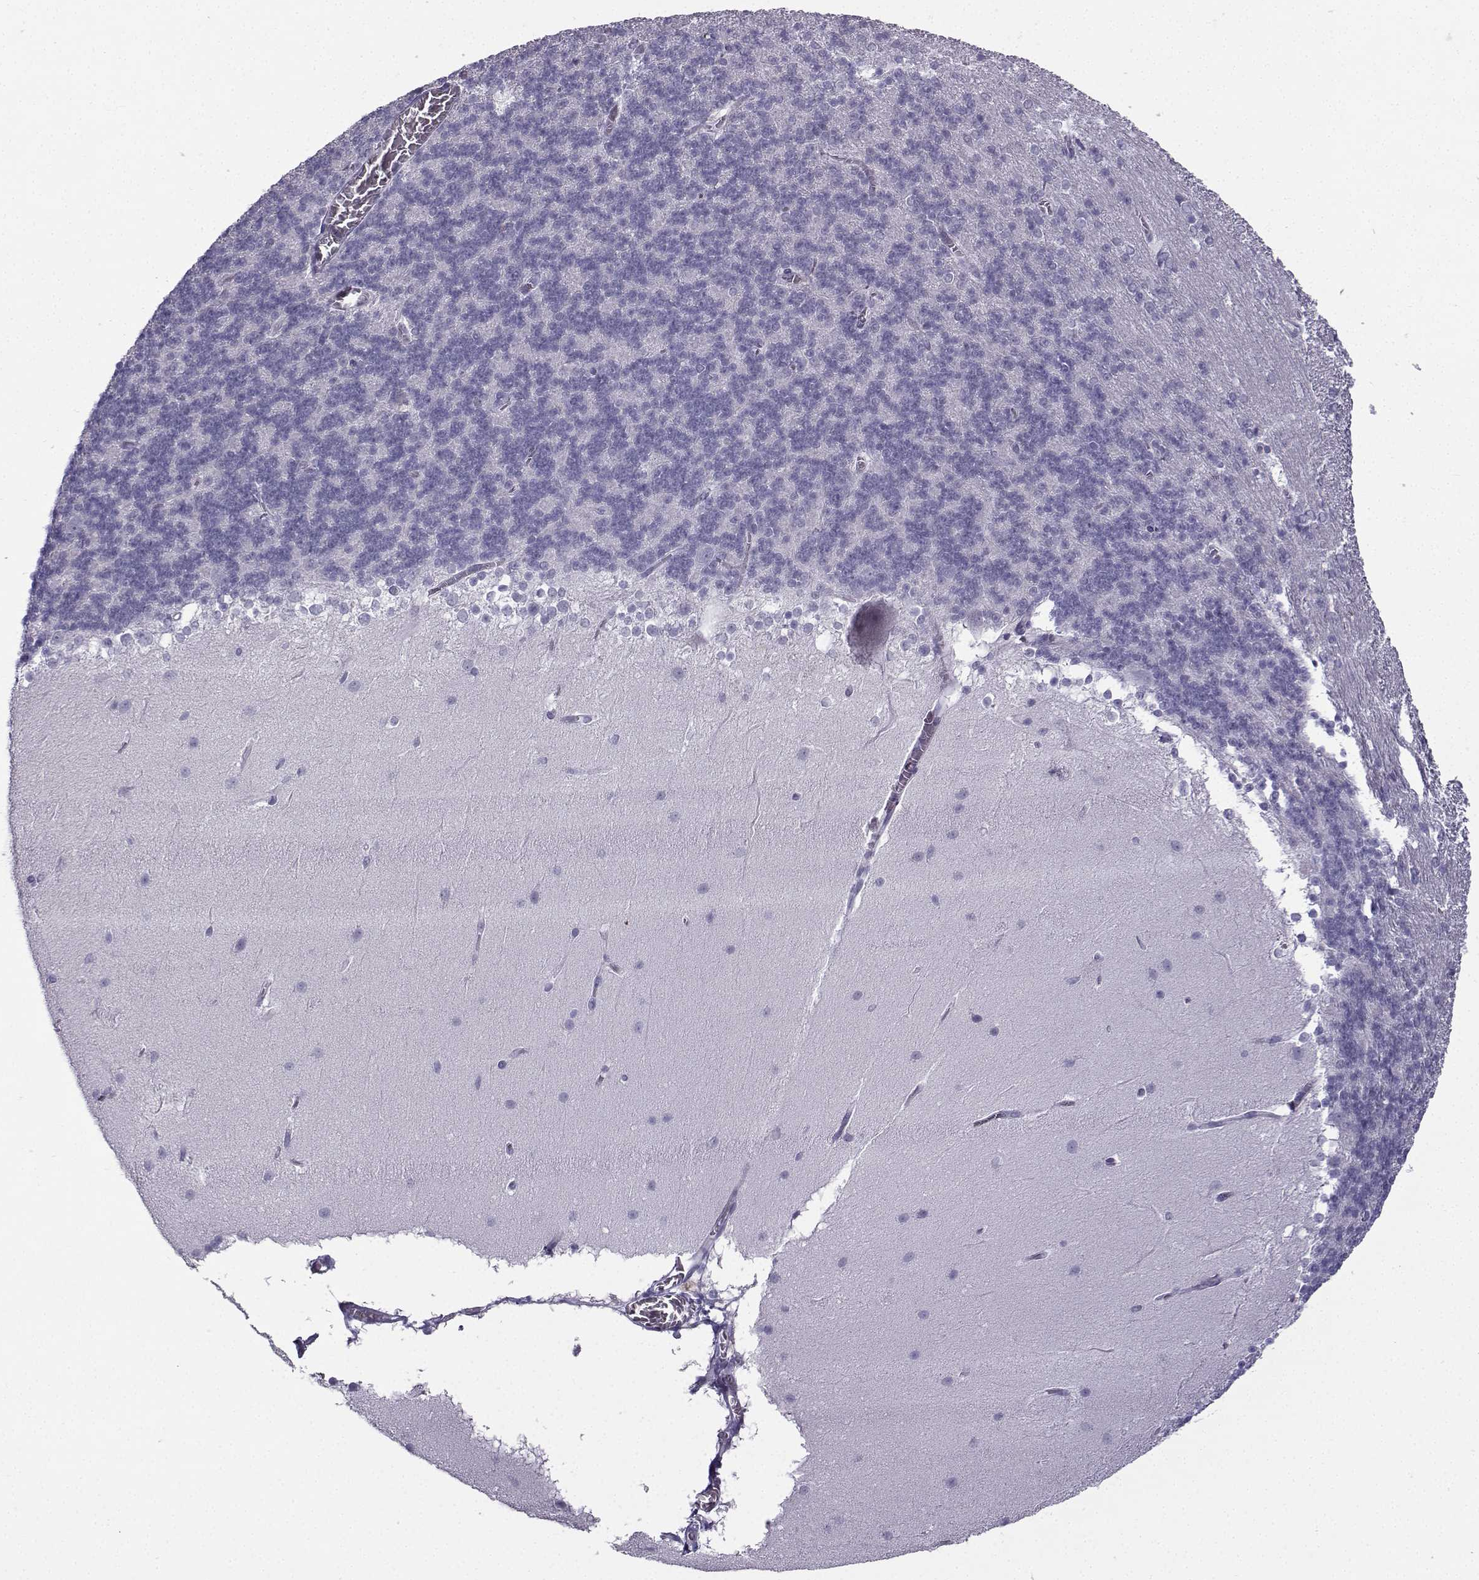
{"staining": {"intensity": "negative", "quantity": "none", "location": "none"}, "tissue": "cerebellum", "cell_type": "Cells in granular layer", "image_type": "normal", "snomed": [{"axis": "morphology", "description": "Normal tissue, NOS"}, {"axis": "topography", "description": "Cerebellum"}], "caption": "IHC image of benign cerebellum stained for a protein (brown), which exhibits no positivity in cells in granular layer. Nuclei are stained in blue.", "gene": "CFAP53", "patient": {"sex": "female", "age": 19}}